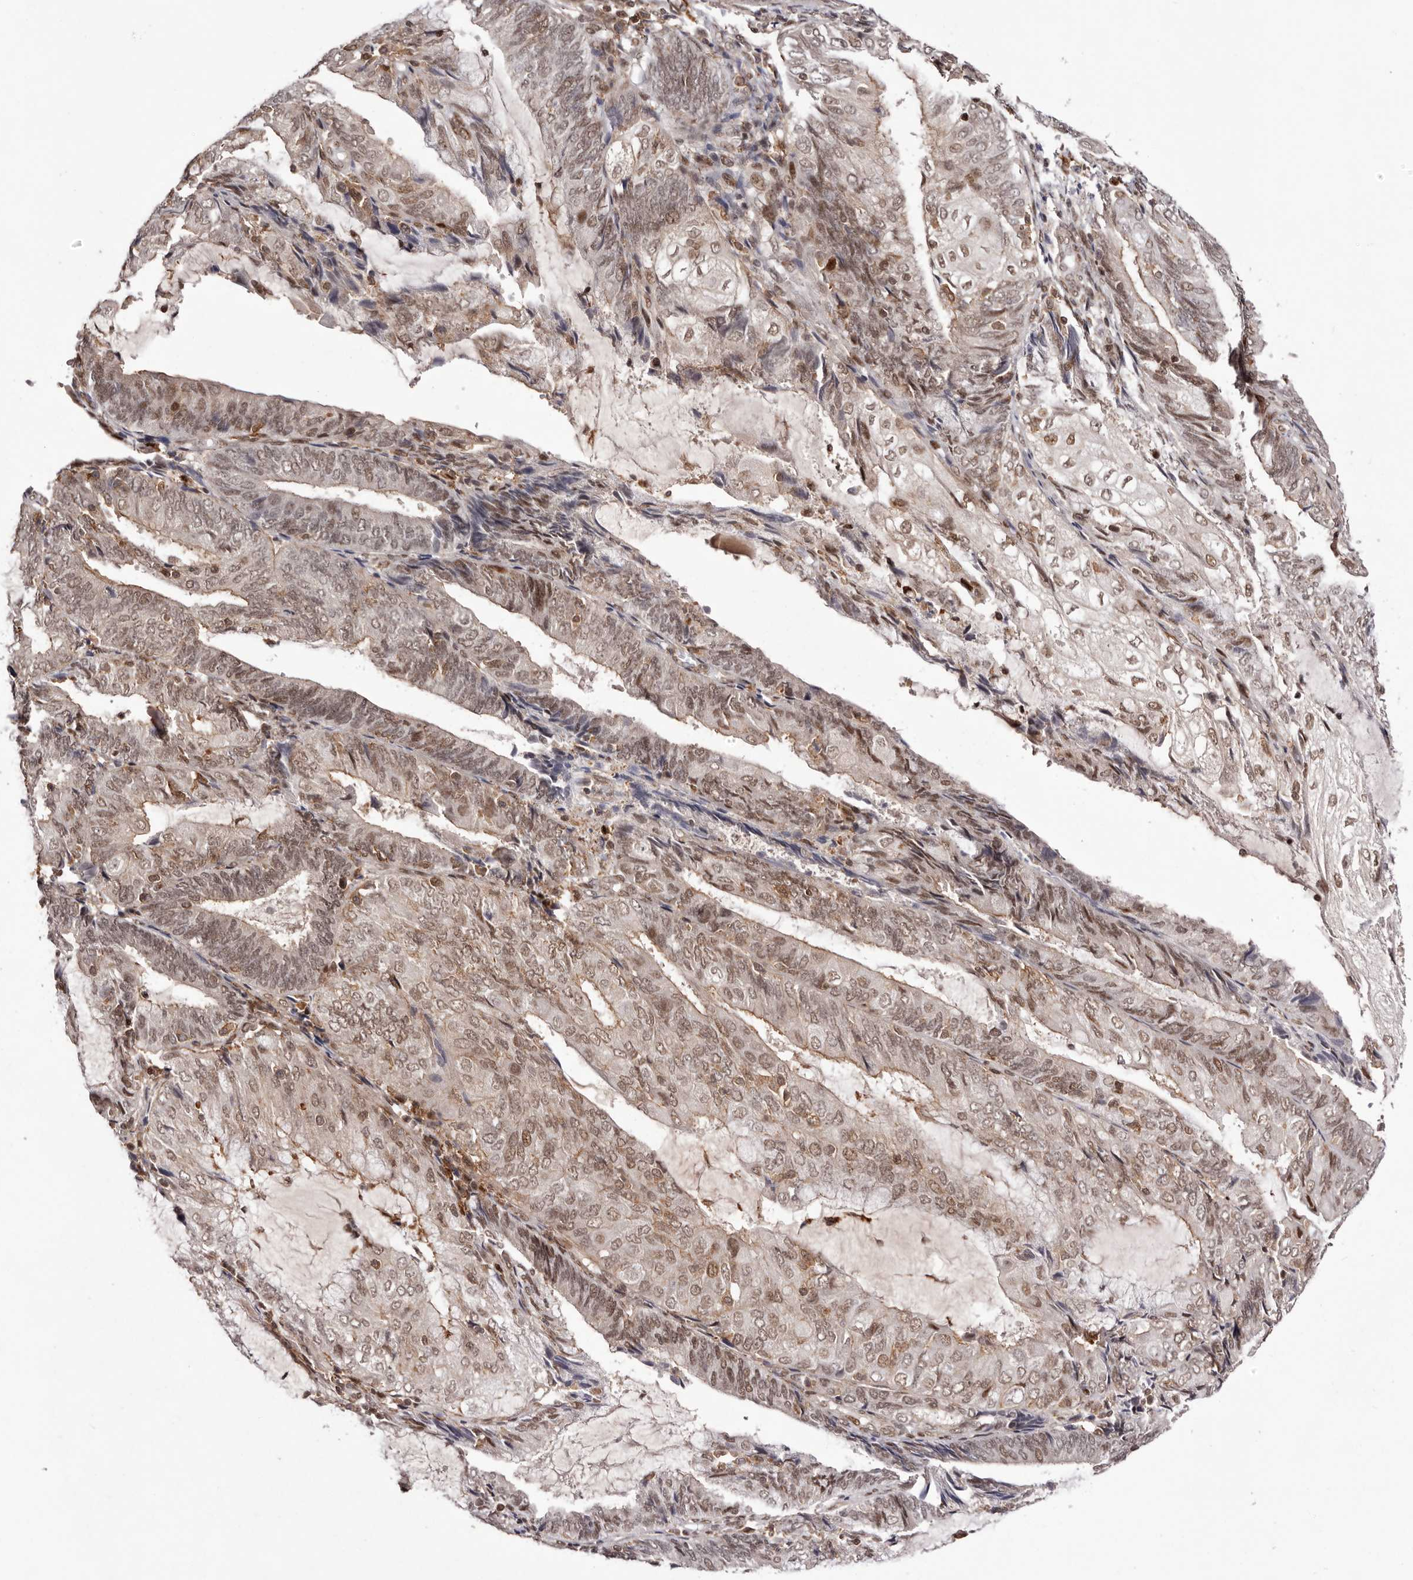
{"staining": {"intensity": "moderate", "quantity": ">75%", "location": "nuclear"}, "tissue": "endometrial cancer", "cell_type": "Tumor cells", "image_type": "cancer", "snomed": [{"axis": "morphology", "description": "Adenocarcinoma, NOS"}, {"axis": "topography", "description": "Endometrium"}], "caption": "Adenocarcinoma (endometrial) stained with a brown dye displays moderate nuclear positive positivity in approximately >75% of tumor cells.", "gene": "FBXO5", "patient": {"sex": "female", "age": 81}}